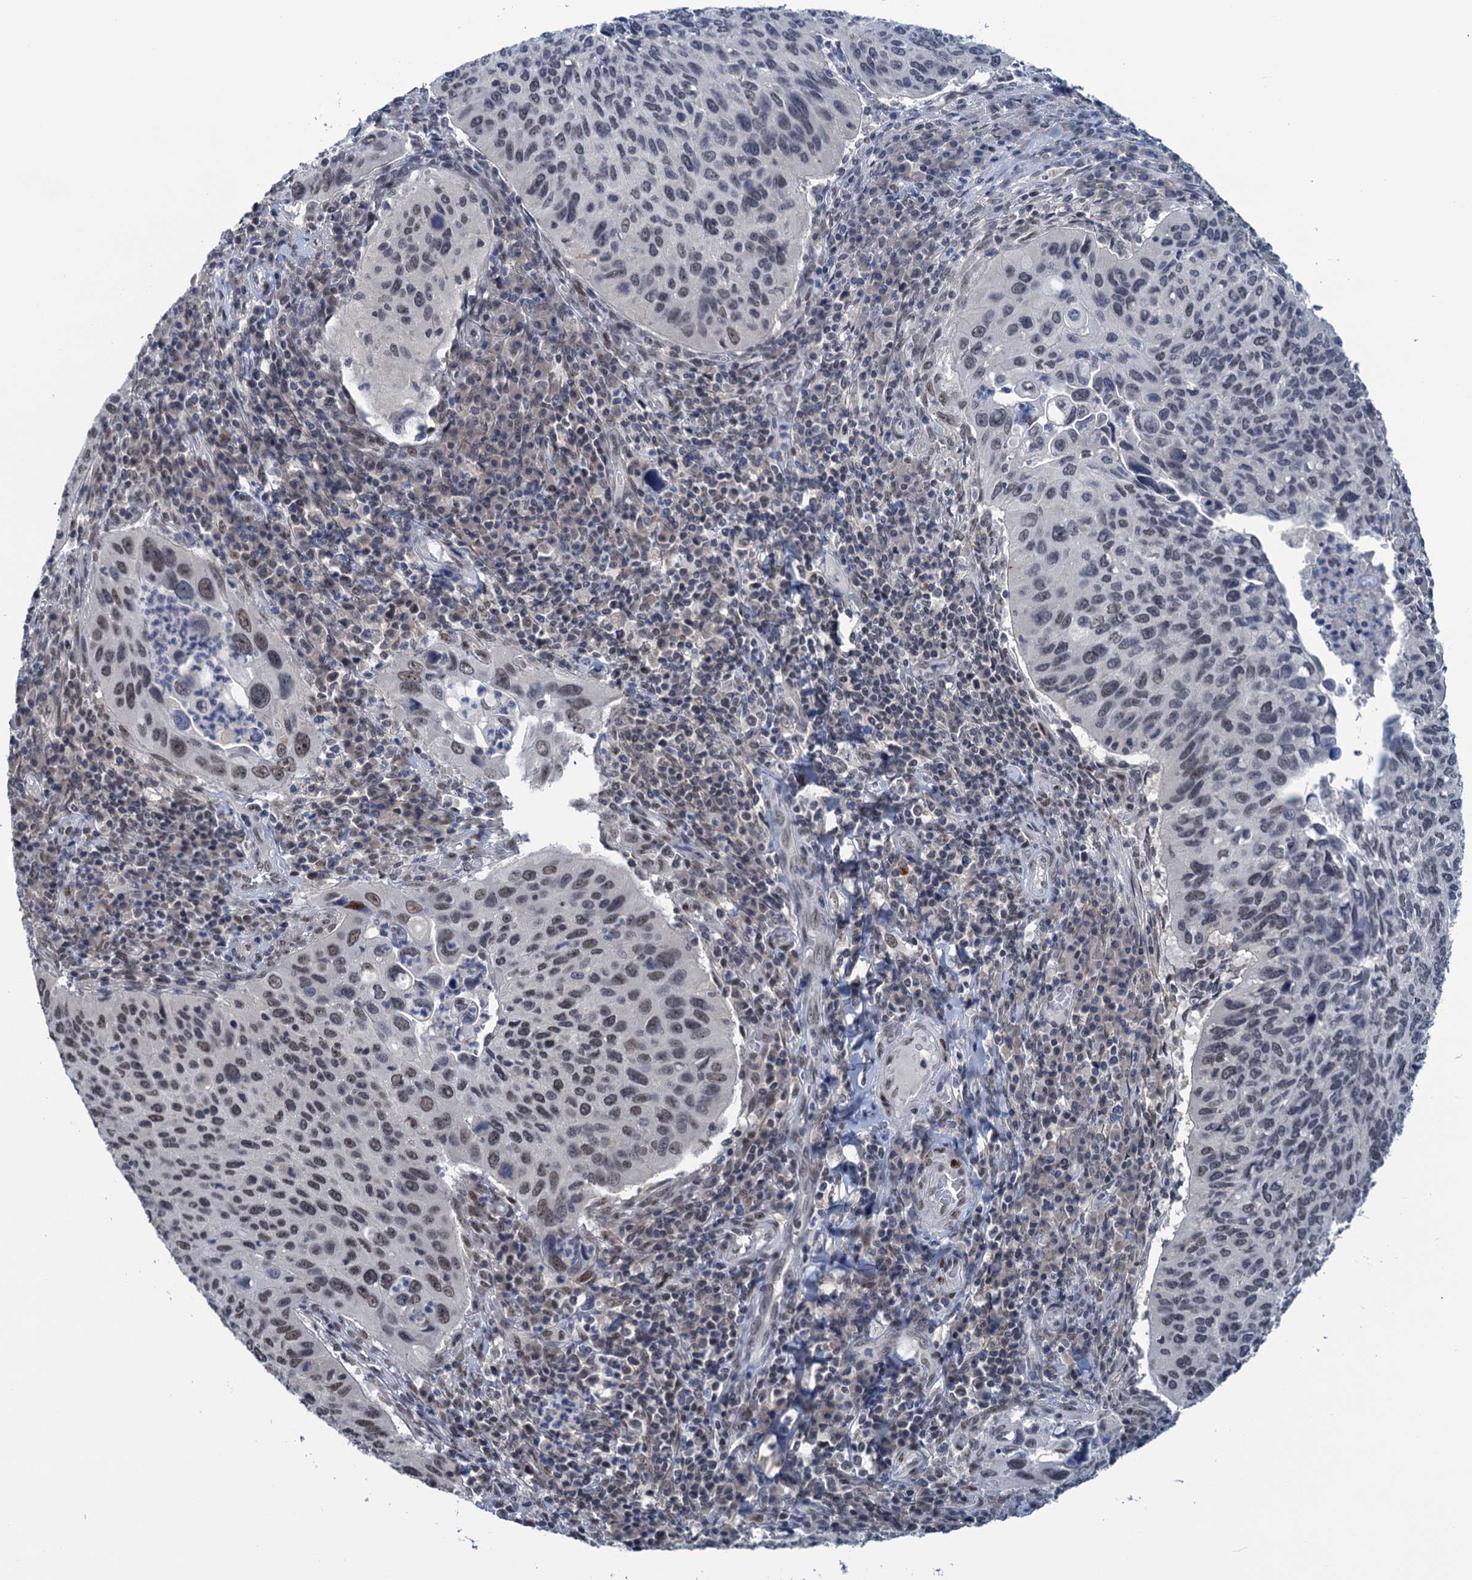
{"staining": {"intensity": "moderate", "quantity": "25%-75%", "location": "nuclear"}, "tissue": "cervical cancer", "cell_type": "Tumor cells", "image_type": "cancer", "snomed": [{"axis": "morphology", "description": "Squamous cell carcinoma, NOS"}, {"axis": "topography", "description": "Cervix"}], "caption": "This image displays immunohistochemistry (IHC) staining of cervical squamous cell carcinoma, with medium moderate nuclear positivity in about 25%-75% of tumor cells.", "gene": "SAE1", "patient": {"sex": "female", "age": 38}}